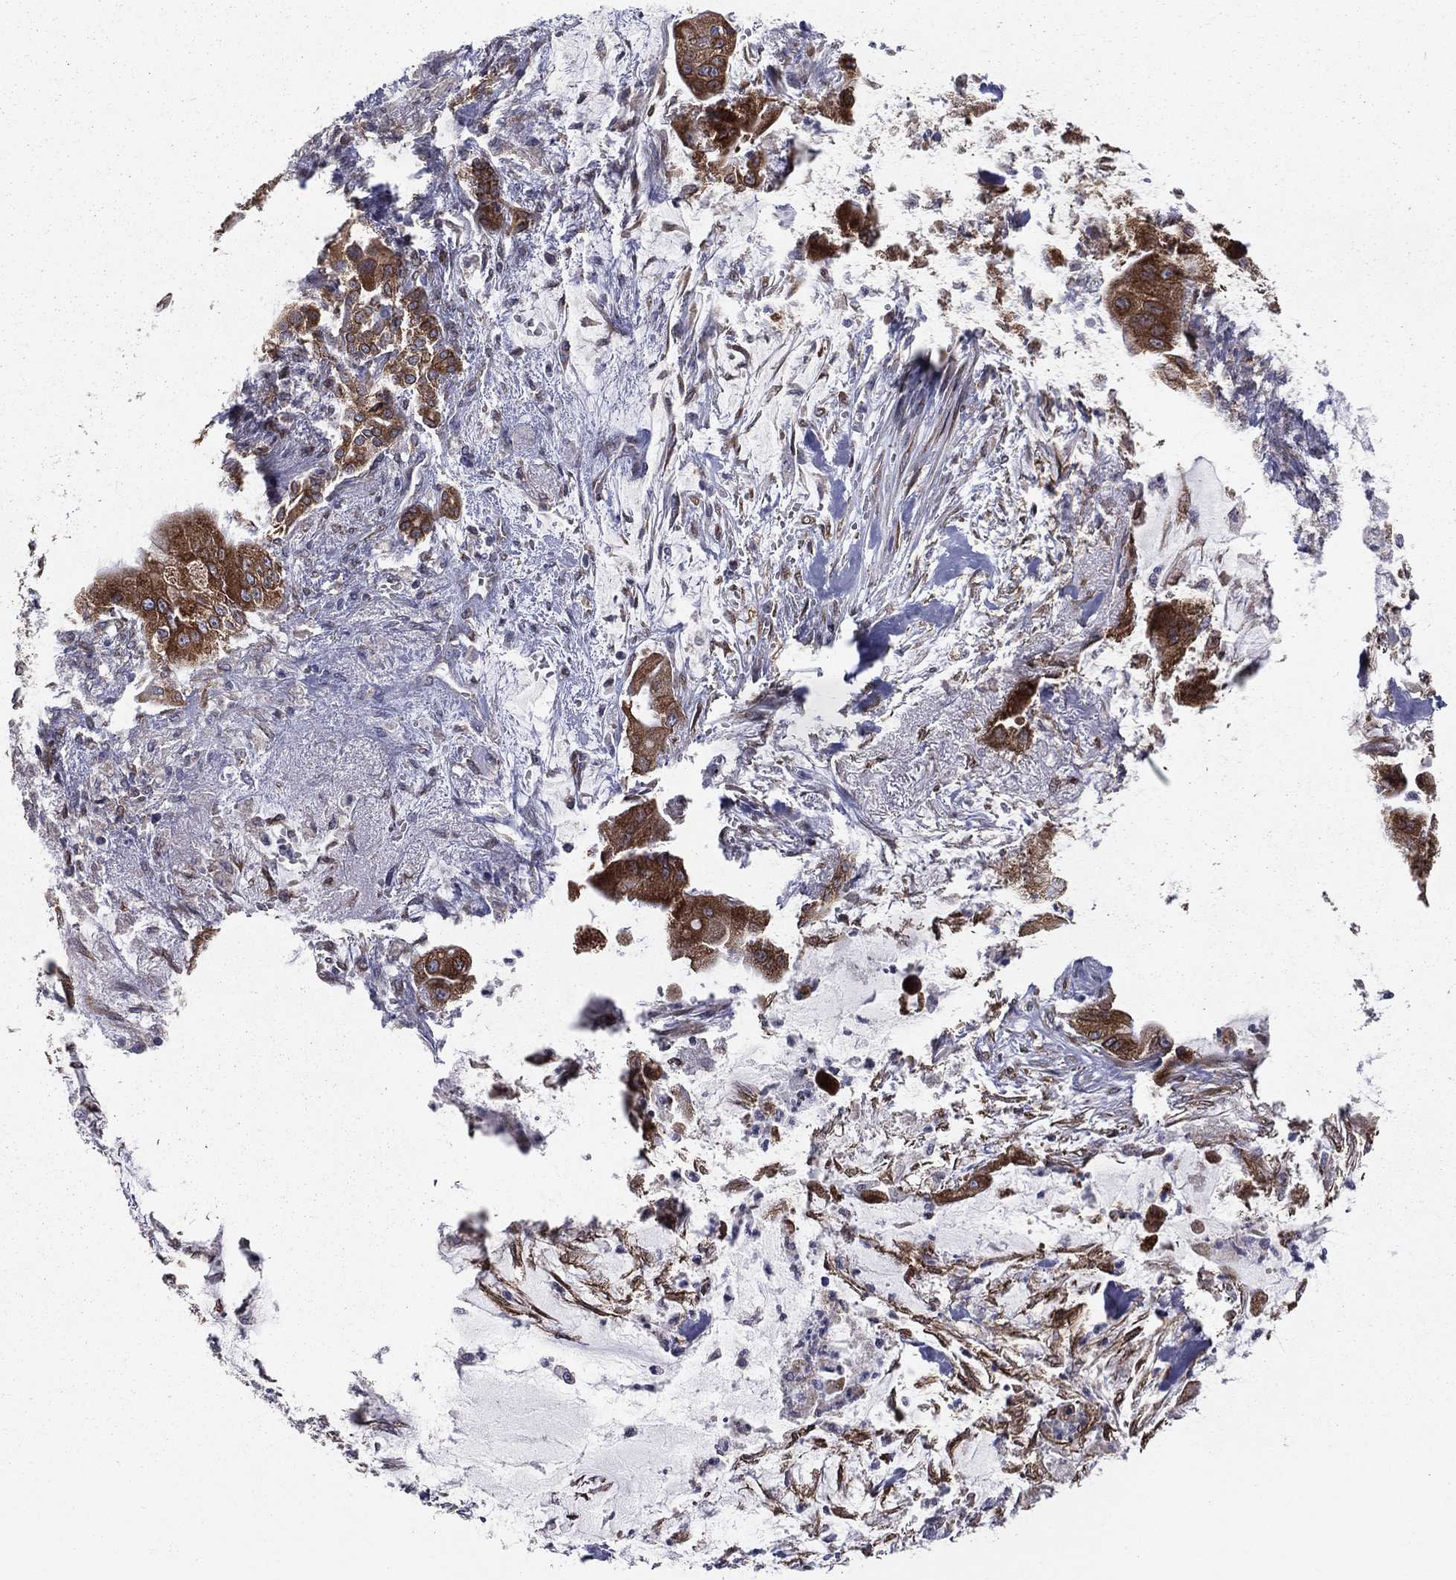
{"staining": {"intensity": "strong", "quantity": ">75%", "location": "cytoplasmic/membranous"}, "tissue": "pancreatic cancer", "cell_type": "Tumor cells", "image_type": "cancer", "snomed": [{"axis": "morphology", "description": "Normal tissue, NOS"}, {"axis": "morphology", "description": "Inflammation, NOS"}, {"axis": "morphology", "description": "Adenocarcinoma, NOS"}, {"axis": "topography", "description": "Pancreas"}], "caption": "Pancreatic cancer was stained to show a protein in brown. There is high levels of strong cytoplasmic/membranous staining in approximately >75% of tumor cells.", "gene": "PGRMC1", "patient": {"sex": "male", "age": 57}}